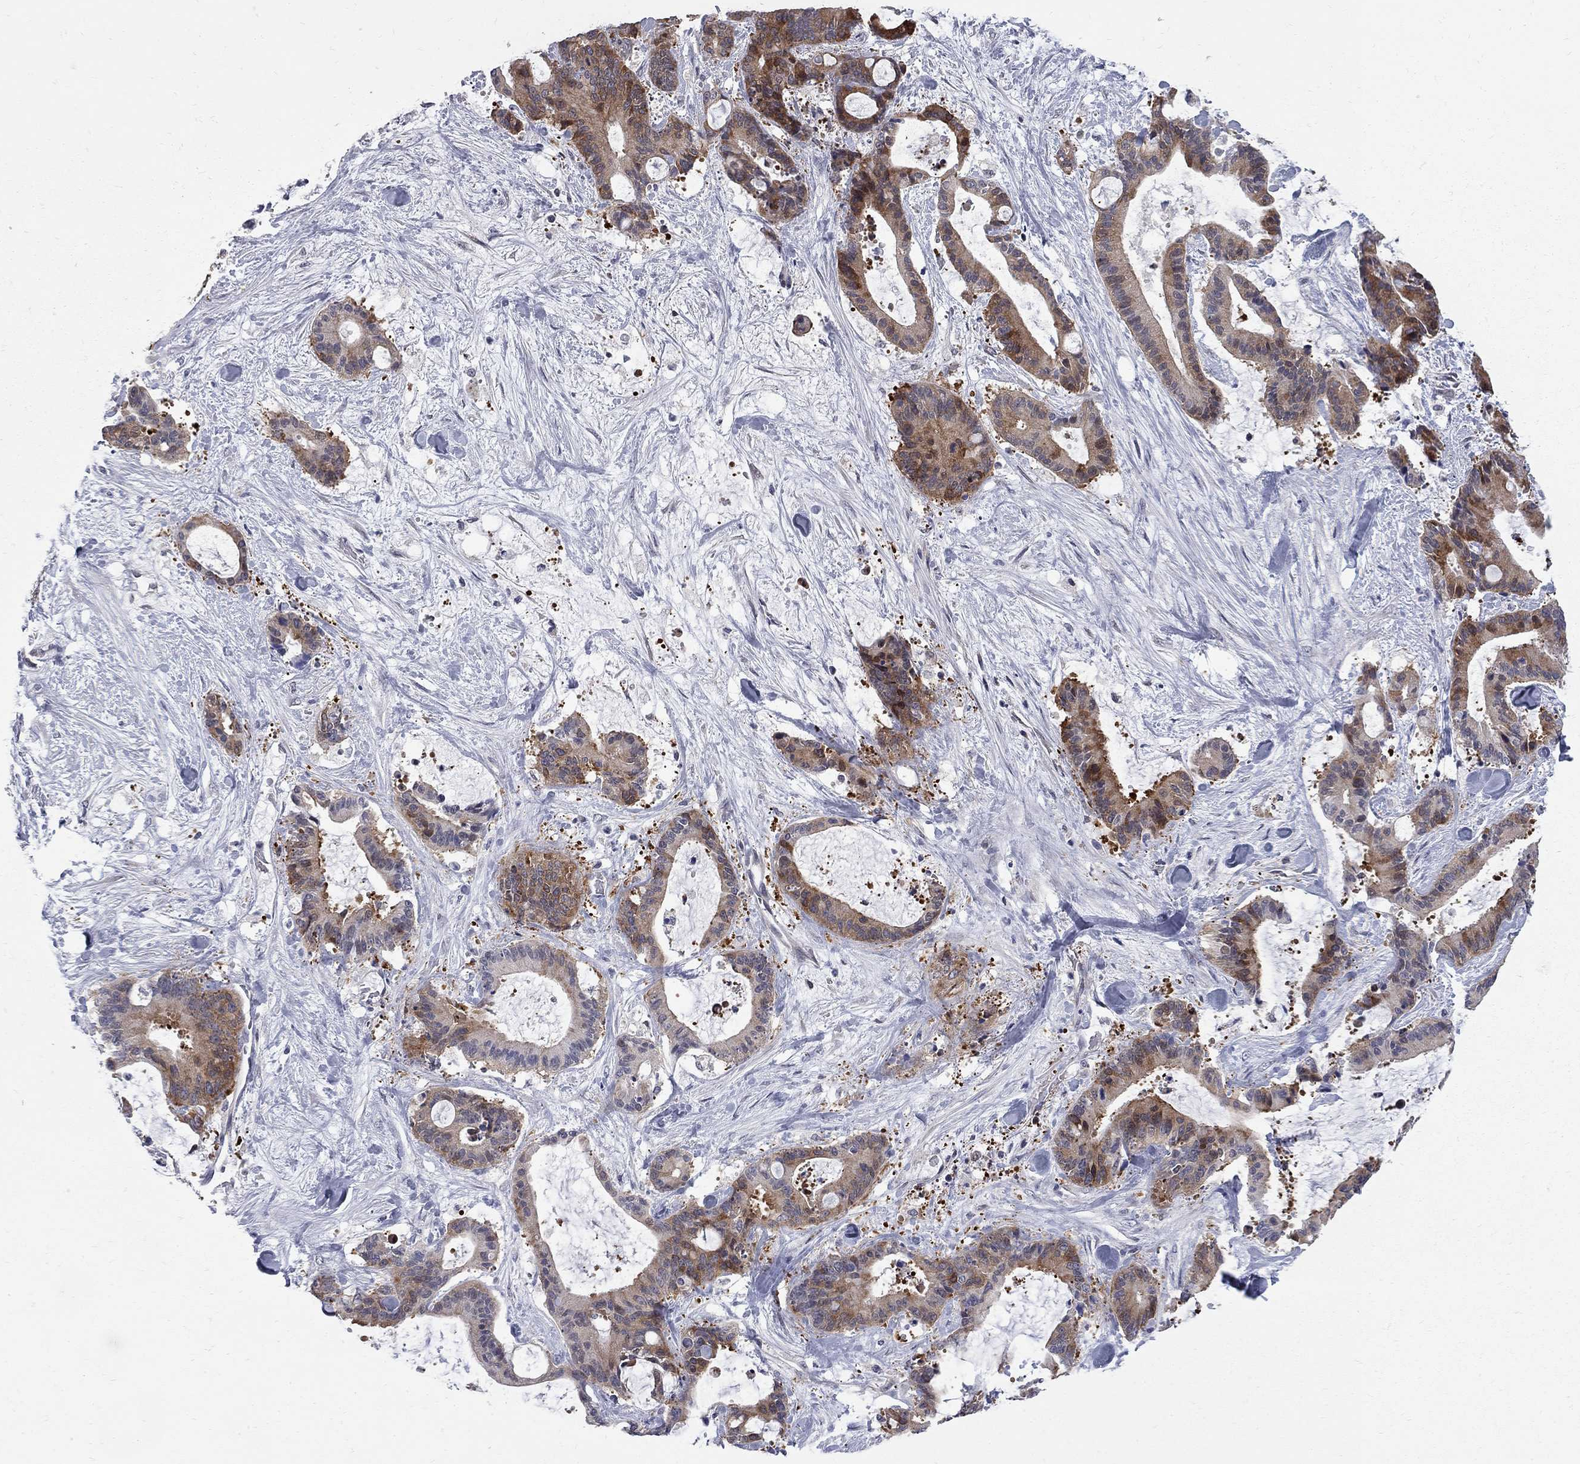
{"staining": {"intensity": "strong", "quantity": "25%-75%", "location": "cytoplasmic/membranous"}, "tissue": "liver cancer", "cell_type": "Tumor cells", "image_type": "cancer", "snomed": [{"axis": "morphology", "description": "Cholangiocarcinoma"}, {"axis": "topography", "description": "Liver"}], "caption": "Cholangiocarcinoma (liver) stained with a brown dye exhibits strong cytoplasmic/membranous positive expression in approximately 25%-75% of tumor cells.", "gene": "GALNT8", "patient": {"sex": "female", "age": 73}}